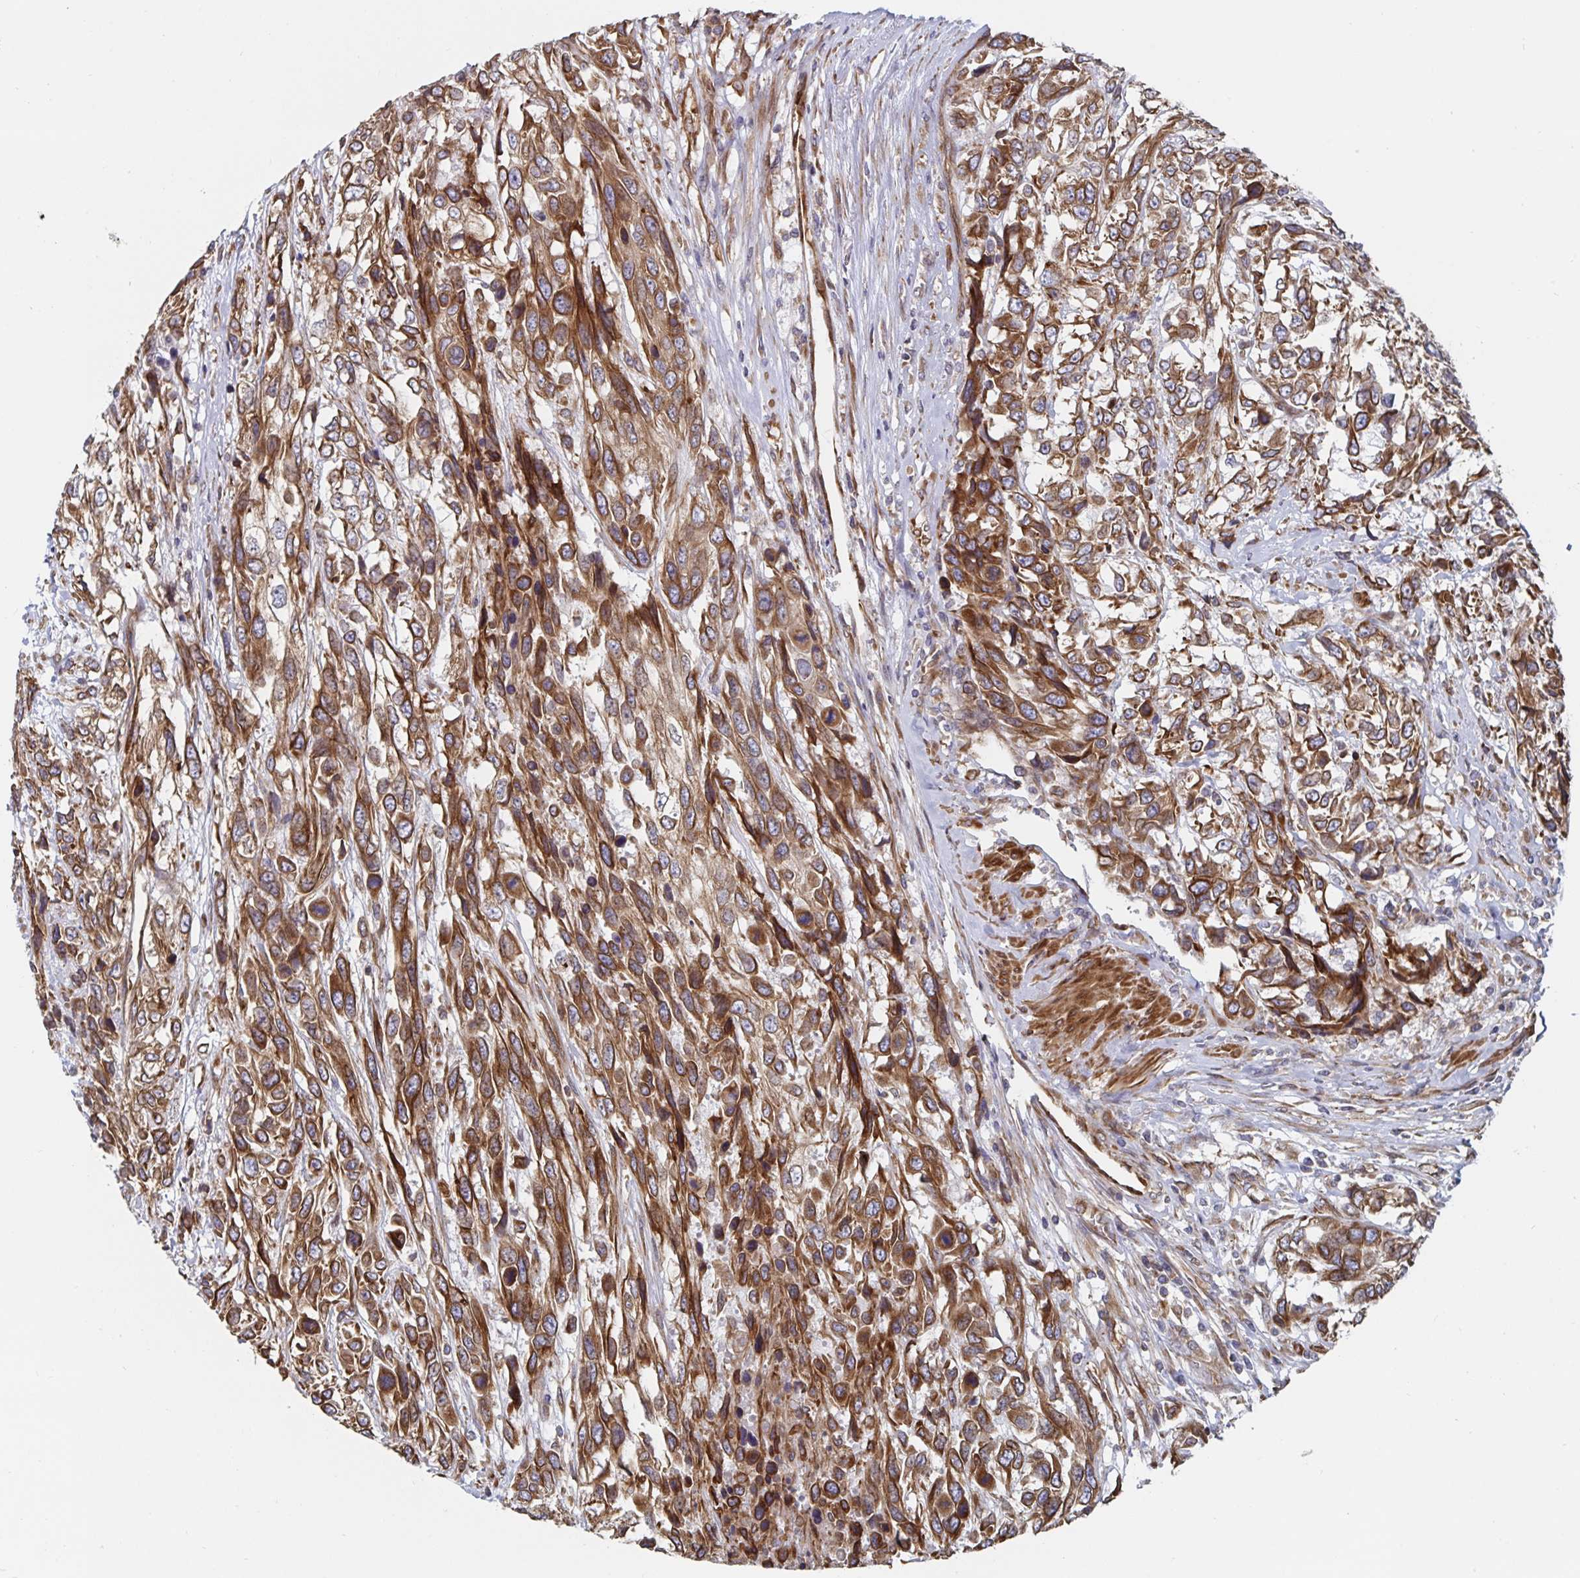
{"staining": {"intensity": "strong", "quantity": ">75%", "location": "cytoplasmic/membranous"}, "tissue": "urothelial cancer", "cell_type": "Tumor cells", "image_type": "cancer", "snomed": [{"axis": "morphology", "description": "Urothelial carcinoma, High grade"}, {"axis": "topography", "description": "Urinary bladder"}], "caption": "Protein staining of high-grade urothelial carcinoma tissue displays strong cytoplasmic/membranous expression in about >75% of tumor cells. (DAB IHC with brightfield microscopy, high magnification).", "gene": "BCAP29", "patient": {"sex": "female", "age": 70}}